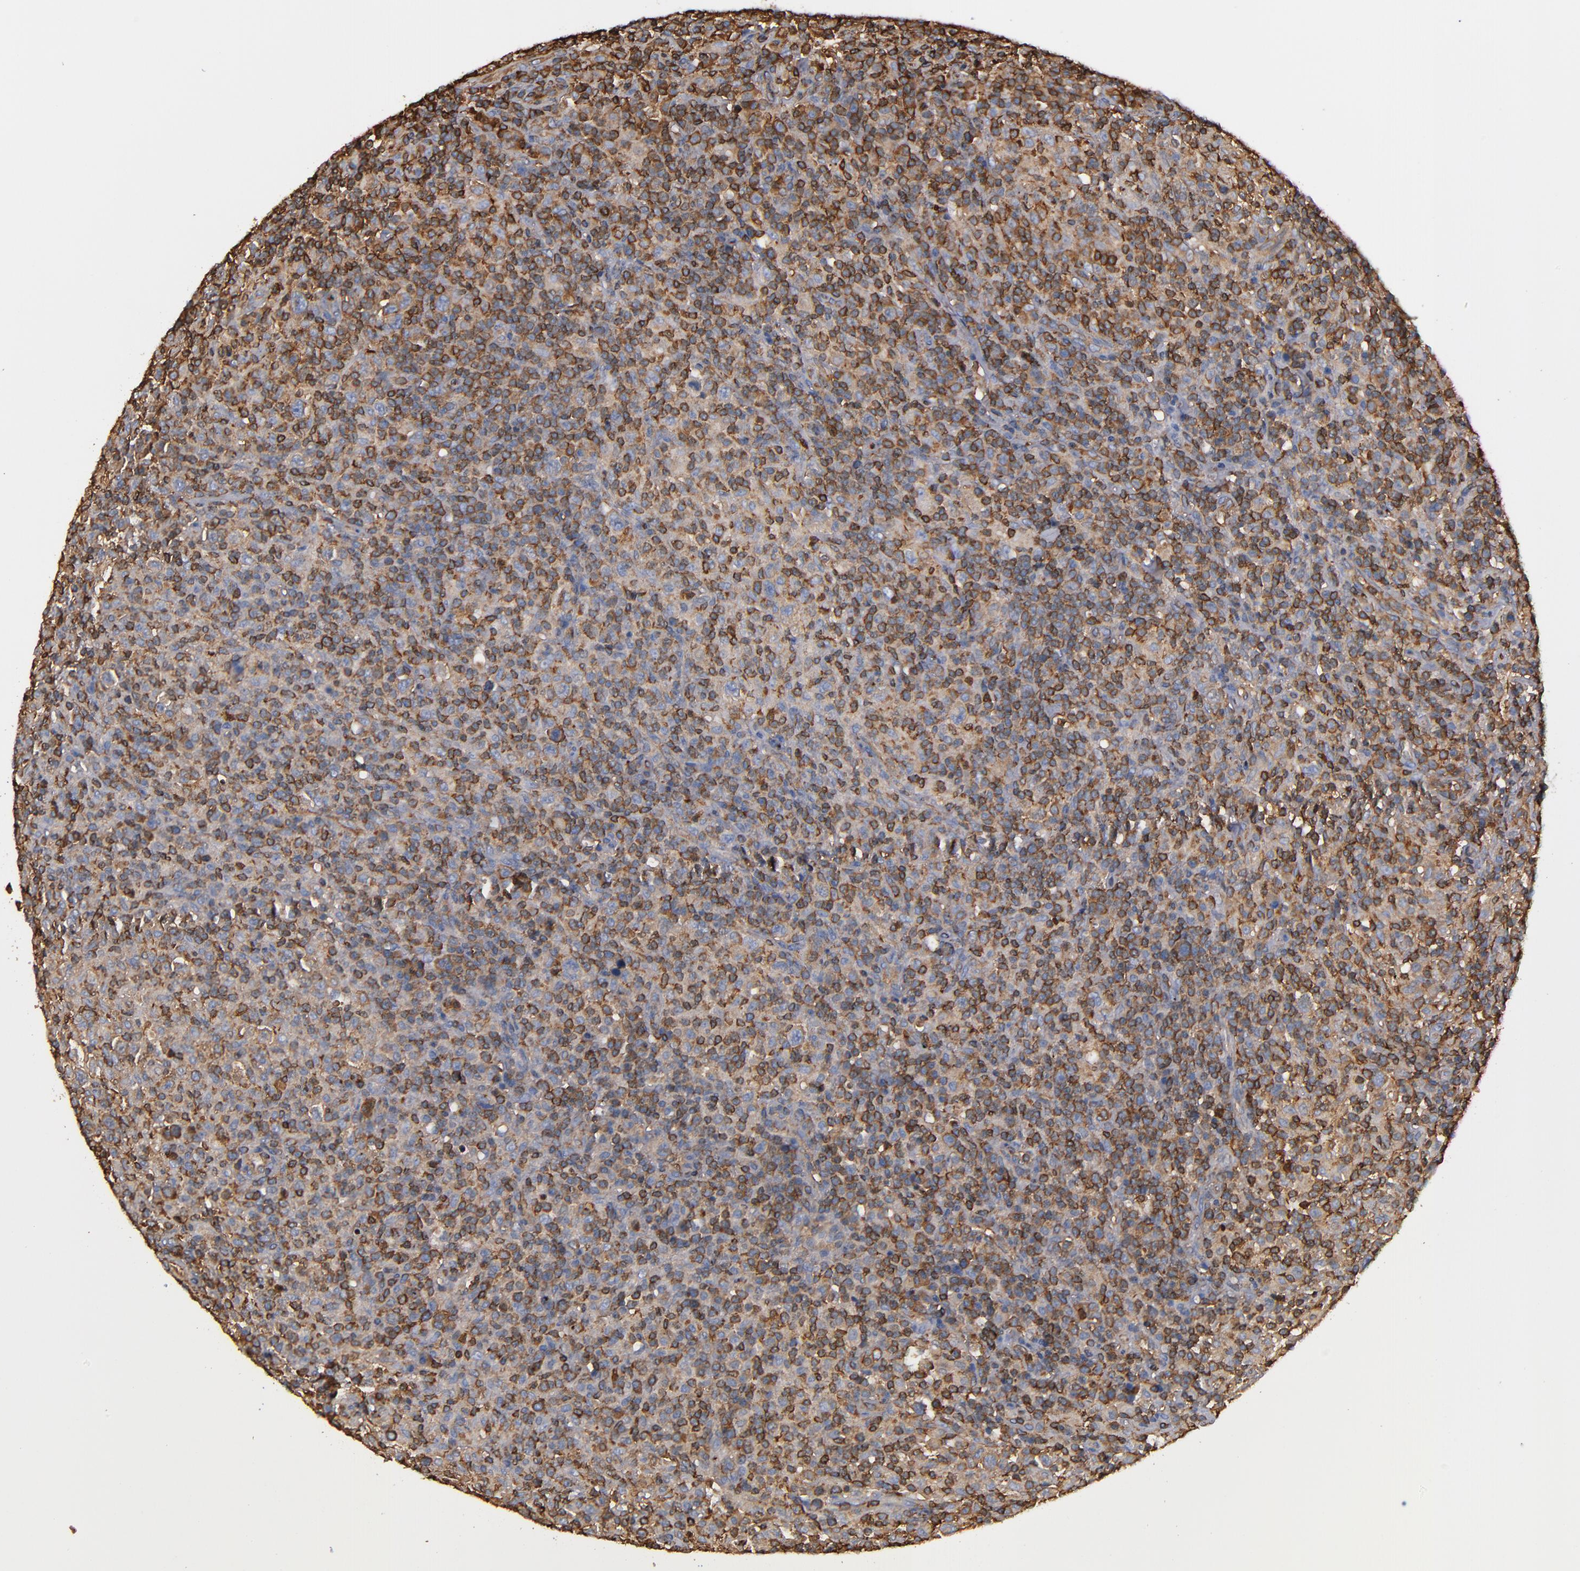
{"staining": {"intensity": "strong", "quantity": ">75%", "location": "cytoplasmic/membranous"}, "tissue": "lymphoma", "cell_type": "Tumor cells", "image_type": "cancer", "snomed": [{"axis": "morphology", "description": "Hodgkin's disease, NOS"}, {"axis": "topography", "description": "Lymph node"}], "caption": "A micrograph of human Hodgkin's disease stained for a protein displays strong cytoplasmic/membranous brown staining in tumor cells.", "gene": "ACTN4", "patient": {"sex": "male", "age": 65}}